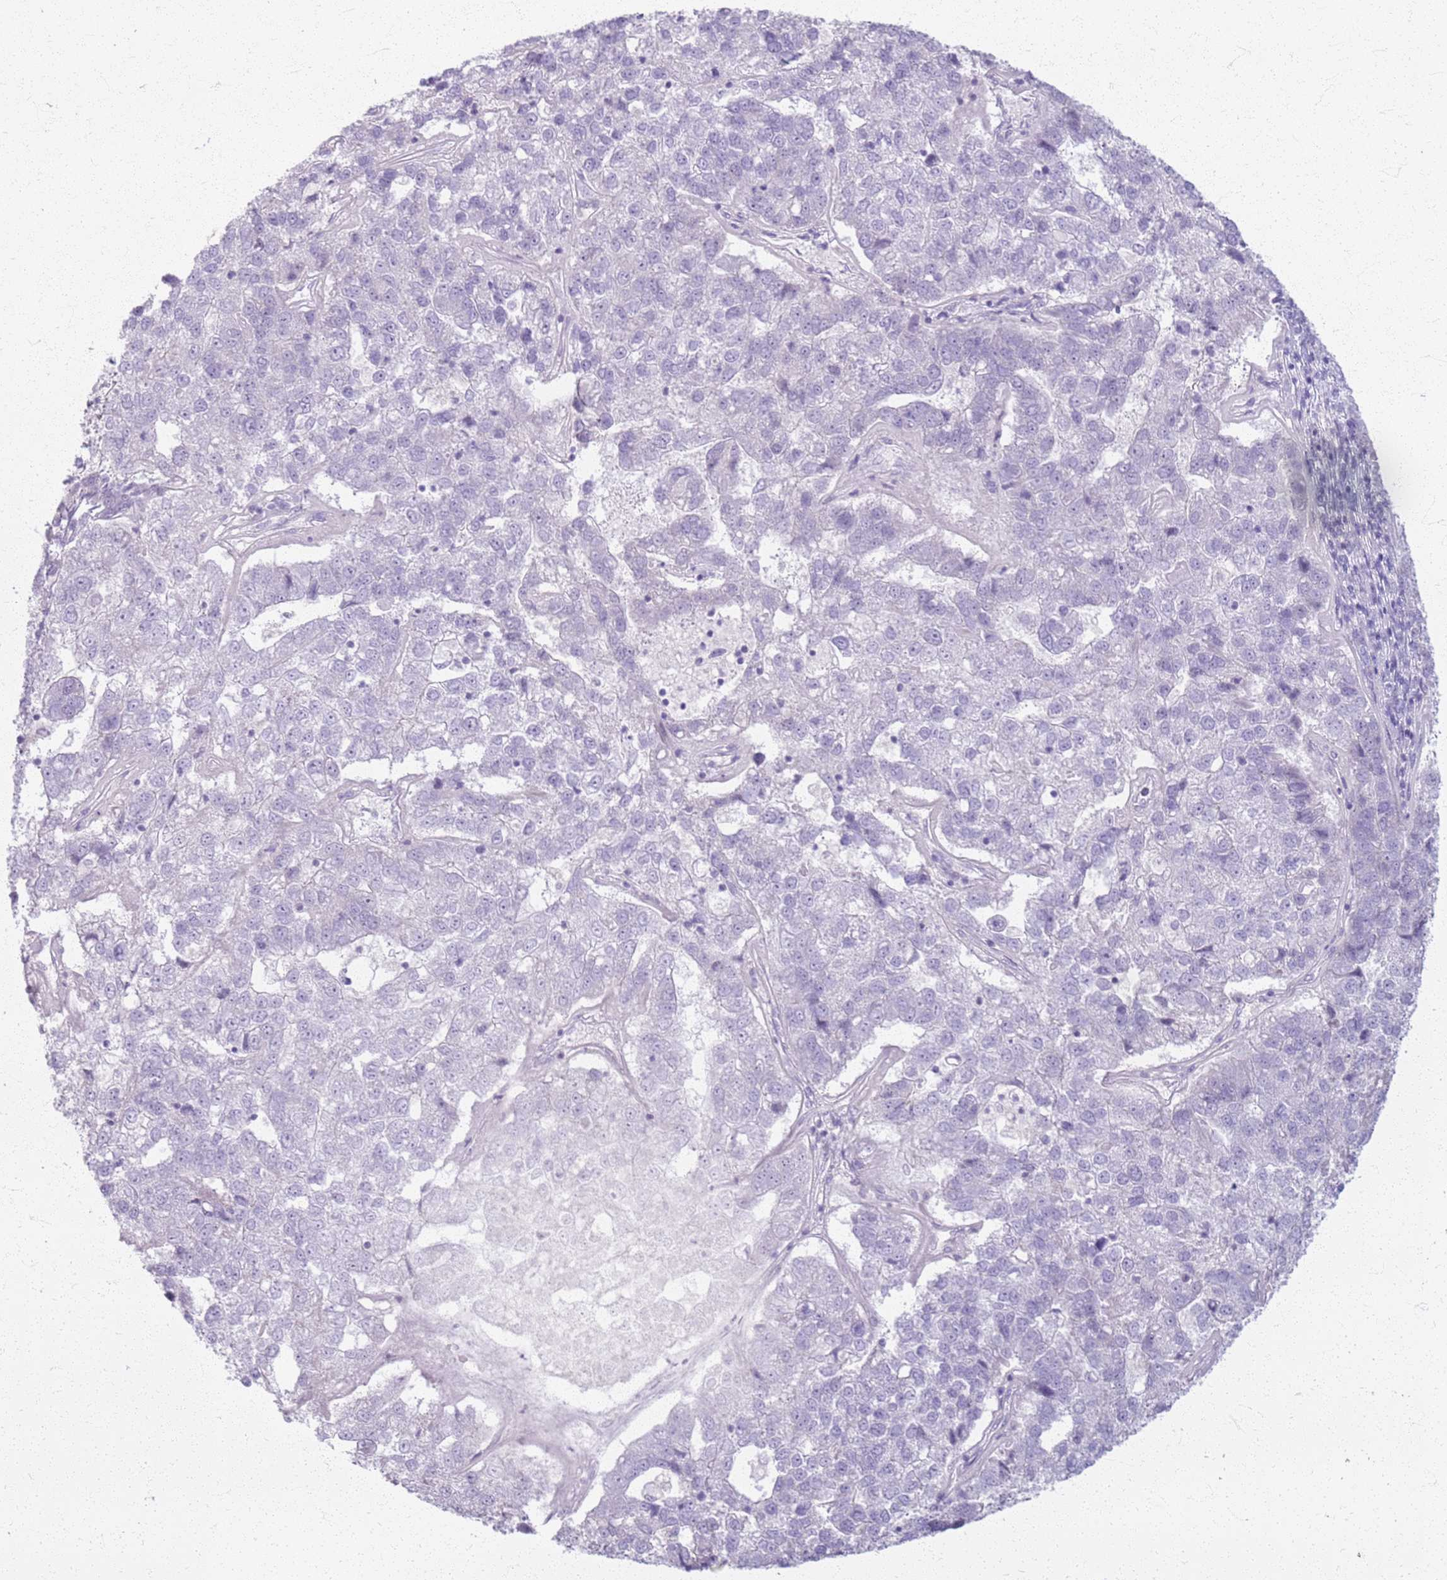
{"staining": {"intensity": "negative", "quantity": "none", "location": "none"}, "tissue": "pancreatic cancer", "cell_type": "Tumor cells", "image_type": "cancer", "snomed": [{"axis": "morphology", "description": "Adenocarcinoma, NOS"}, {"axis": "topography", "description": "Pancreas"}], "caption": "This is a image of immunohistochemistry staining of pancreatic cancer, which shows no positivity in tumor cells.", "gene": "CSRP3", "patient": {"sex": "female", "age": 61}}